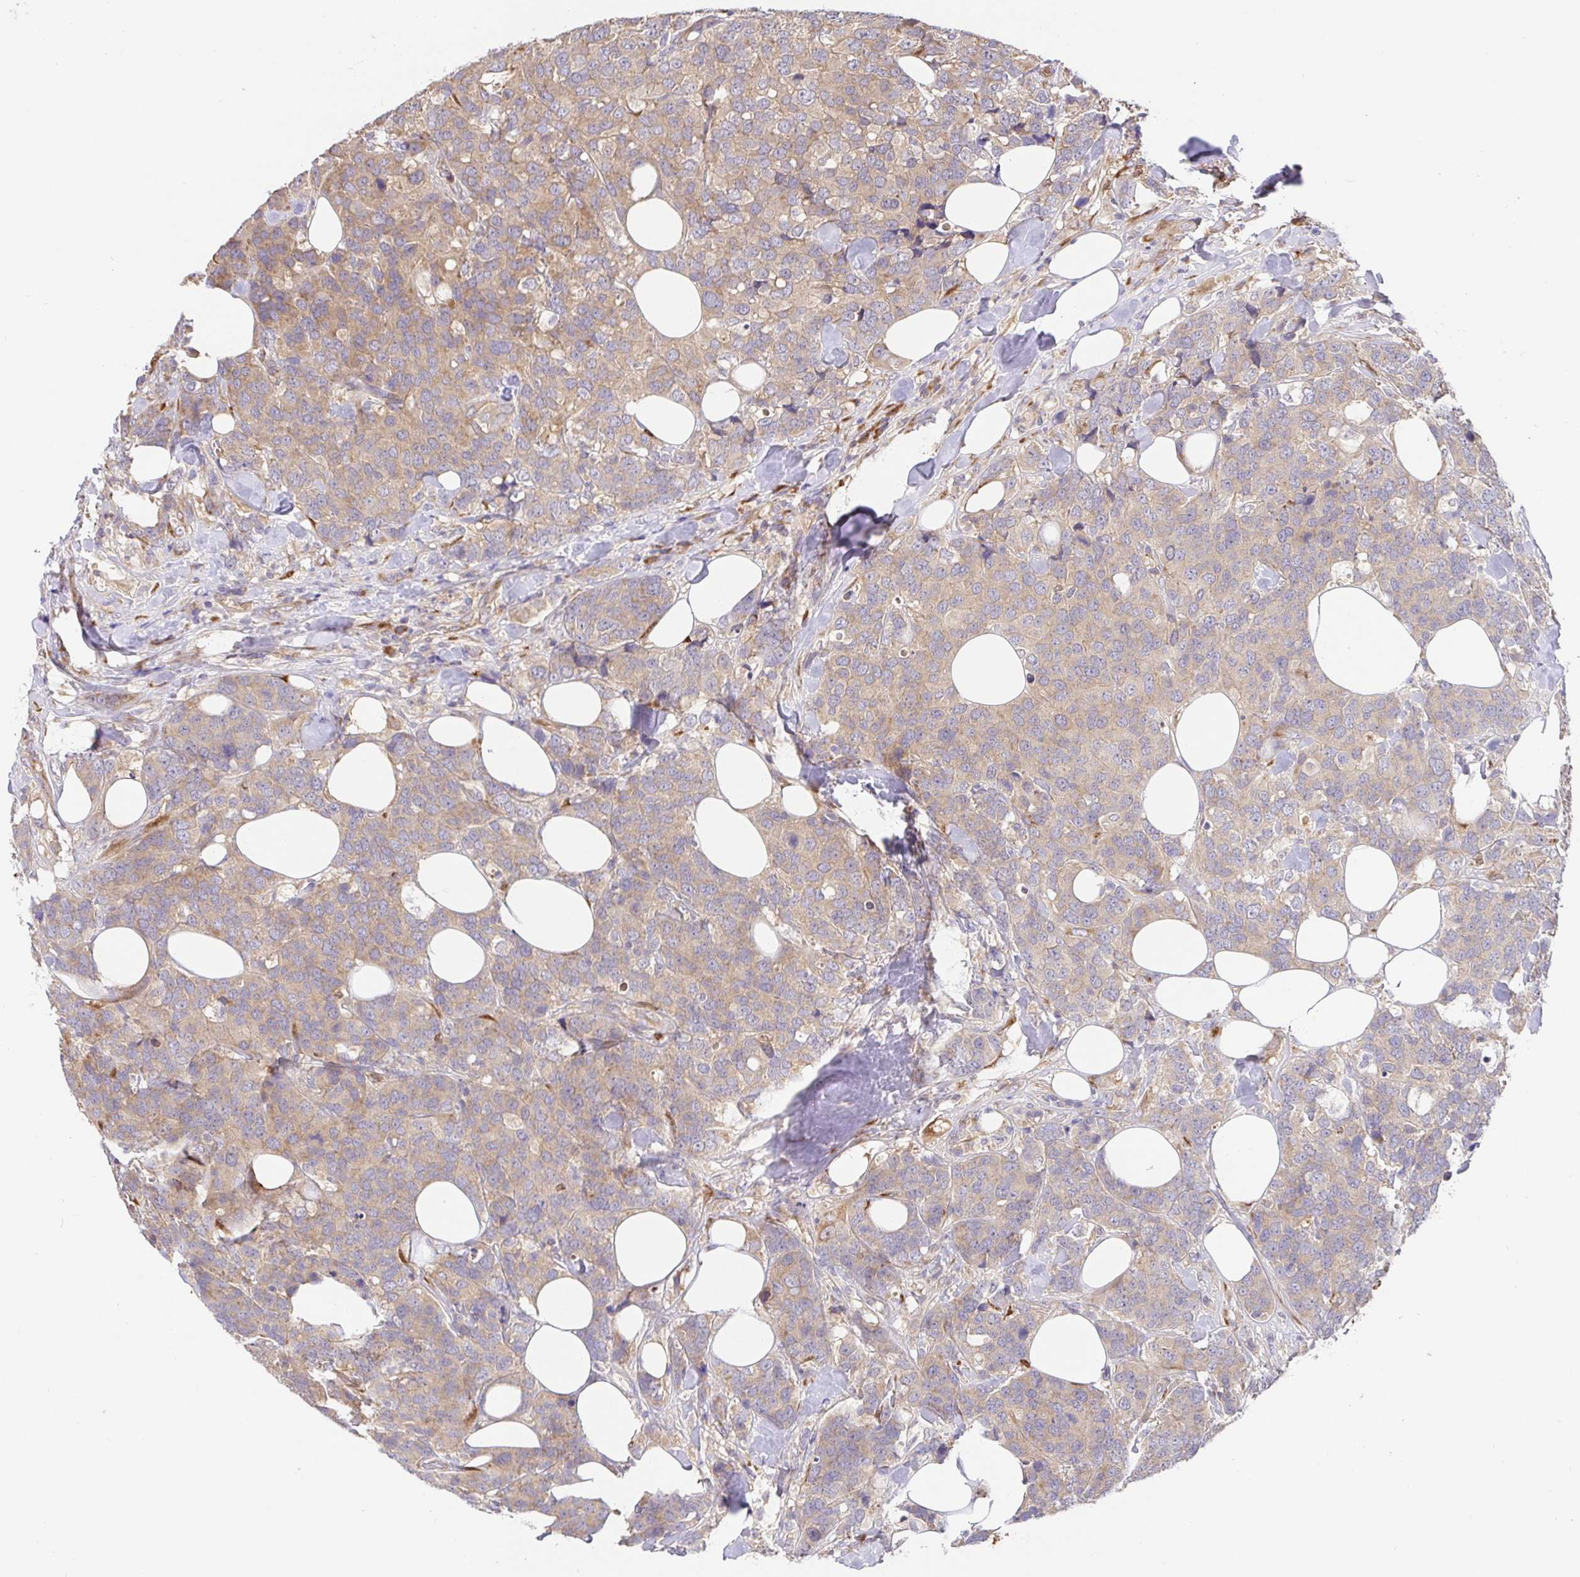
{"staining": {"intensity": "weak", "quantity": ">75%", "location": "cytoplasmic/membranous"}, "tissue": "breast cancer", "cell_type": "Tumor cells", "image_type": "cancer", "snomed": [{"axis": "morphology", "description": "Lobular carcinoma"}, {"axis": "topography", "description": "Breast"}], "caption": "Brown immunohistochemical staining in breast lobular carcinoma exhibits weak cytoplasmic/membranous staining in approximately >75% of tumor cells.", "gene": "PDPK1", "patient": {"sex": "female", "age": 59}}